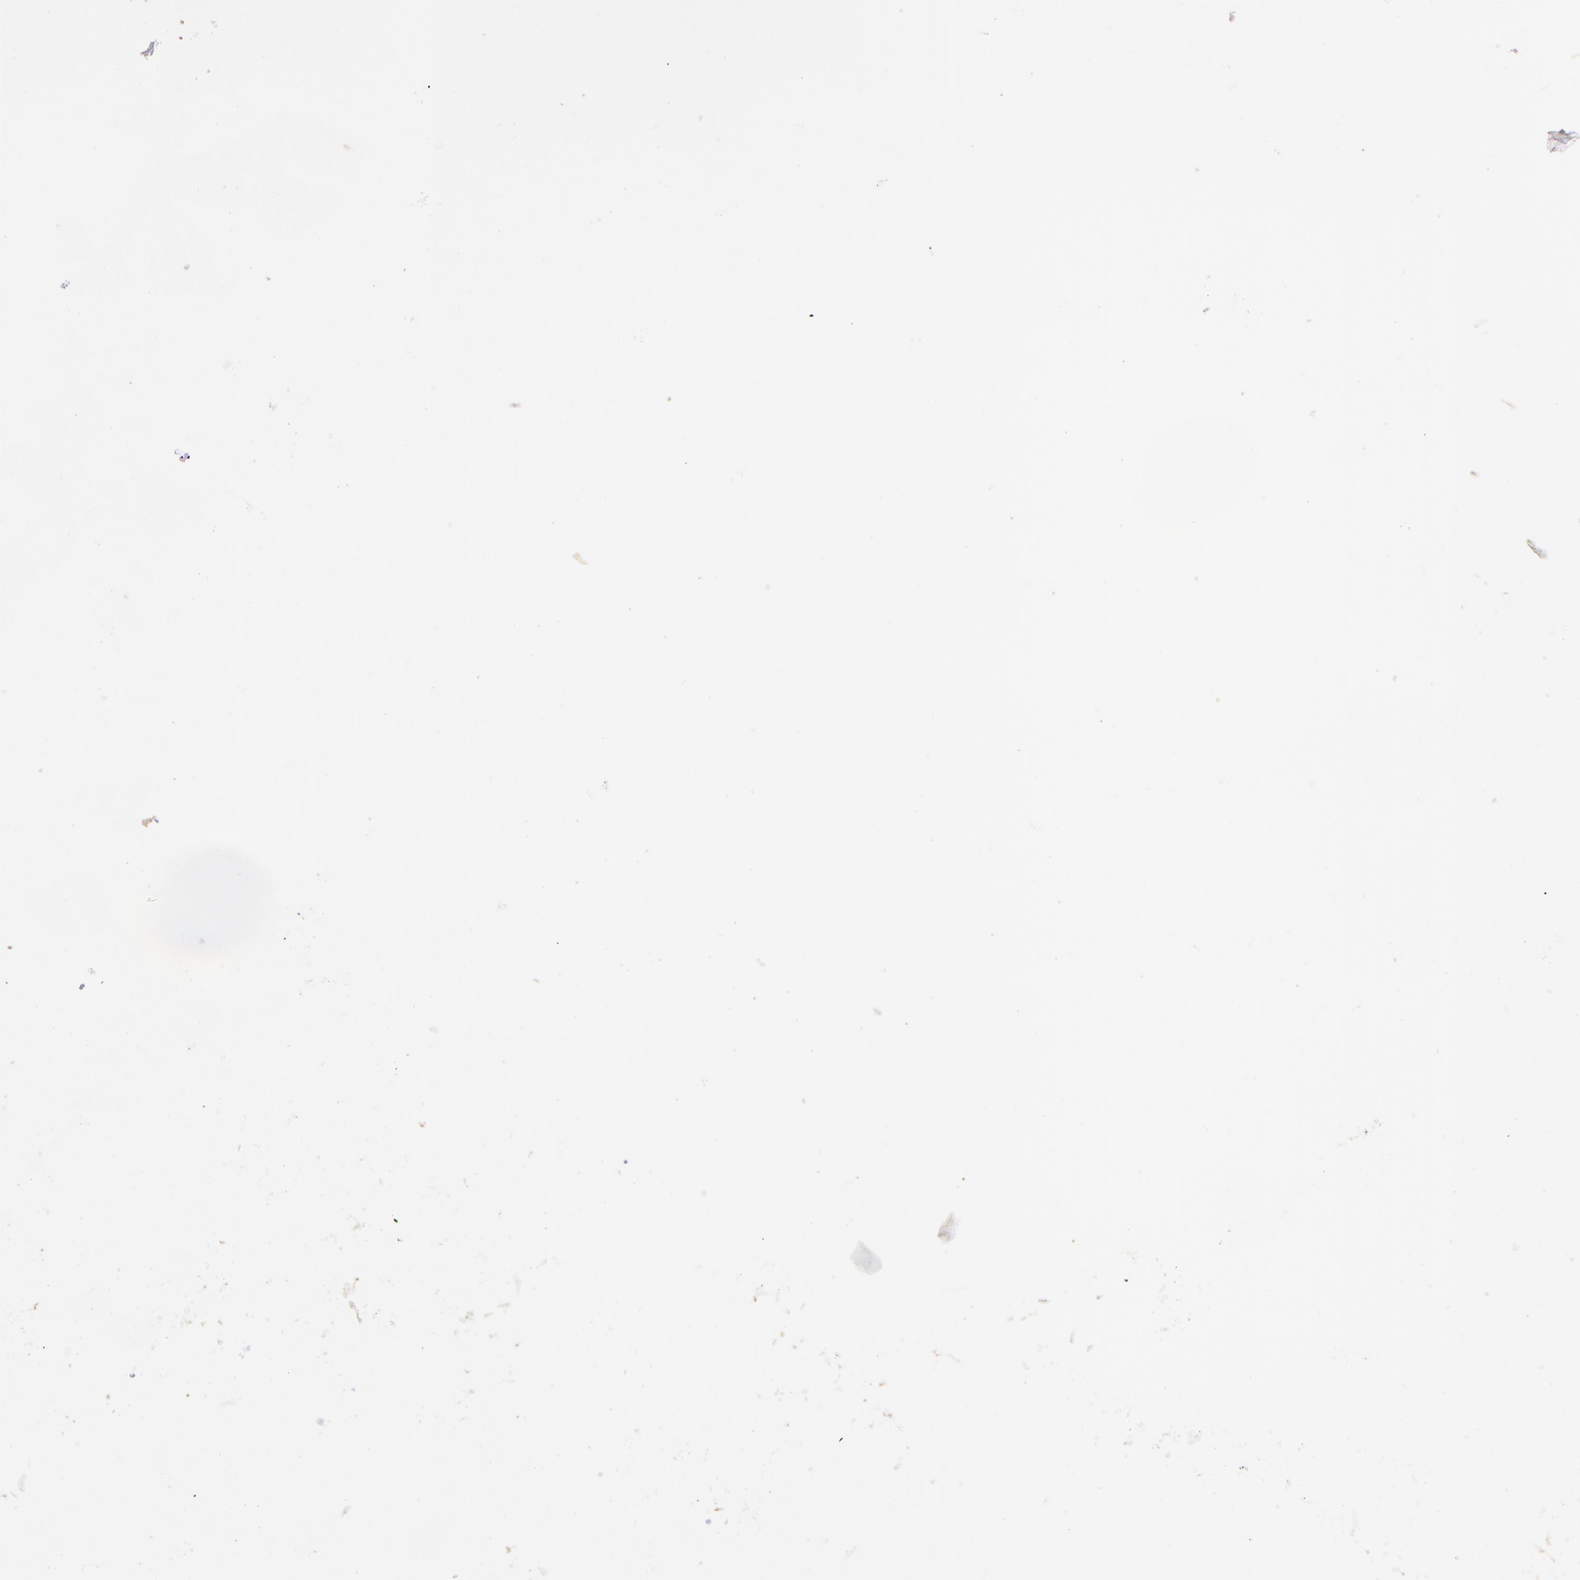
{"staining": {"intensity": "weak", "quantity": "25%-75%", "location": "cytoplasmic/membranous"}, "tissue": "lymphoma", "cell_type": "Tumor cells", "image_type": "cancer", "snomed": [{"axis": "morphology", "description": "Malignant lymphoma, non-Hodgkin's type, Low grade"}, {"axis": "topography", "description": "Lymph node"}], "caption": "Malignant lymphoma, non-Hodgkin's type (low-grade) stained with DAB IHC reveals low levels of weak cytoplasmic/membranous expression in approximately 25%-75% of tumor cells.", "gene": "CD27", "patient": {"sex": "male", "age": 74}}